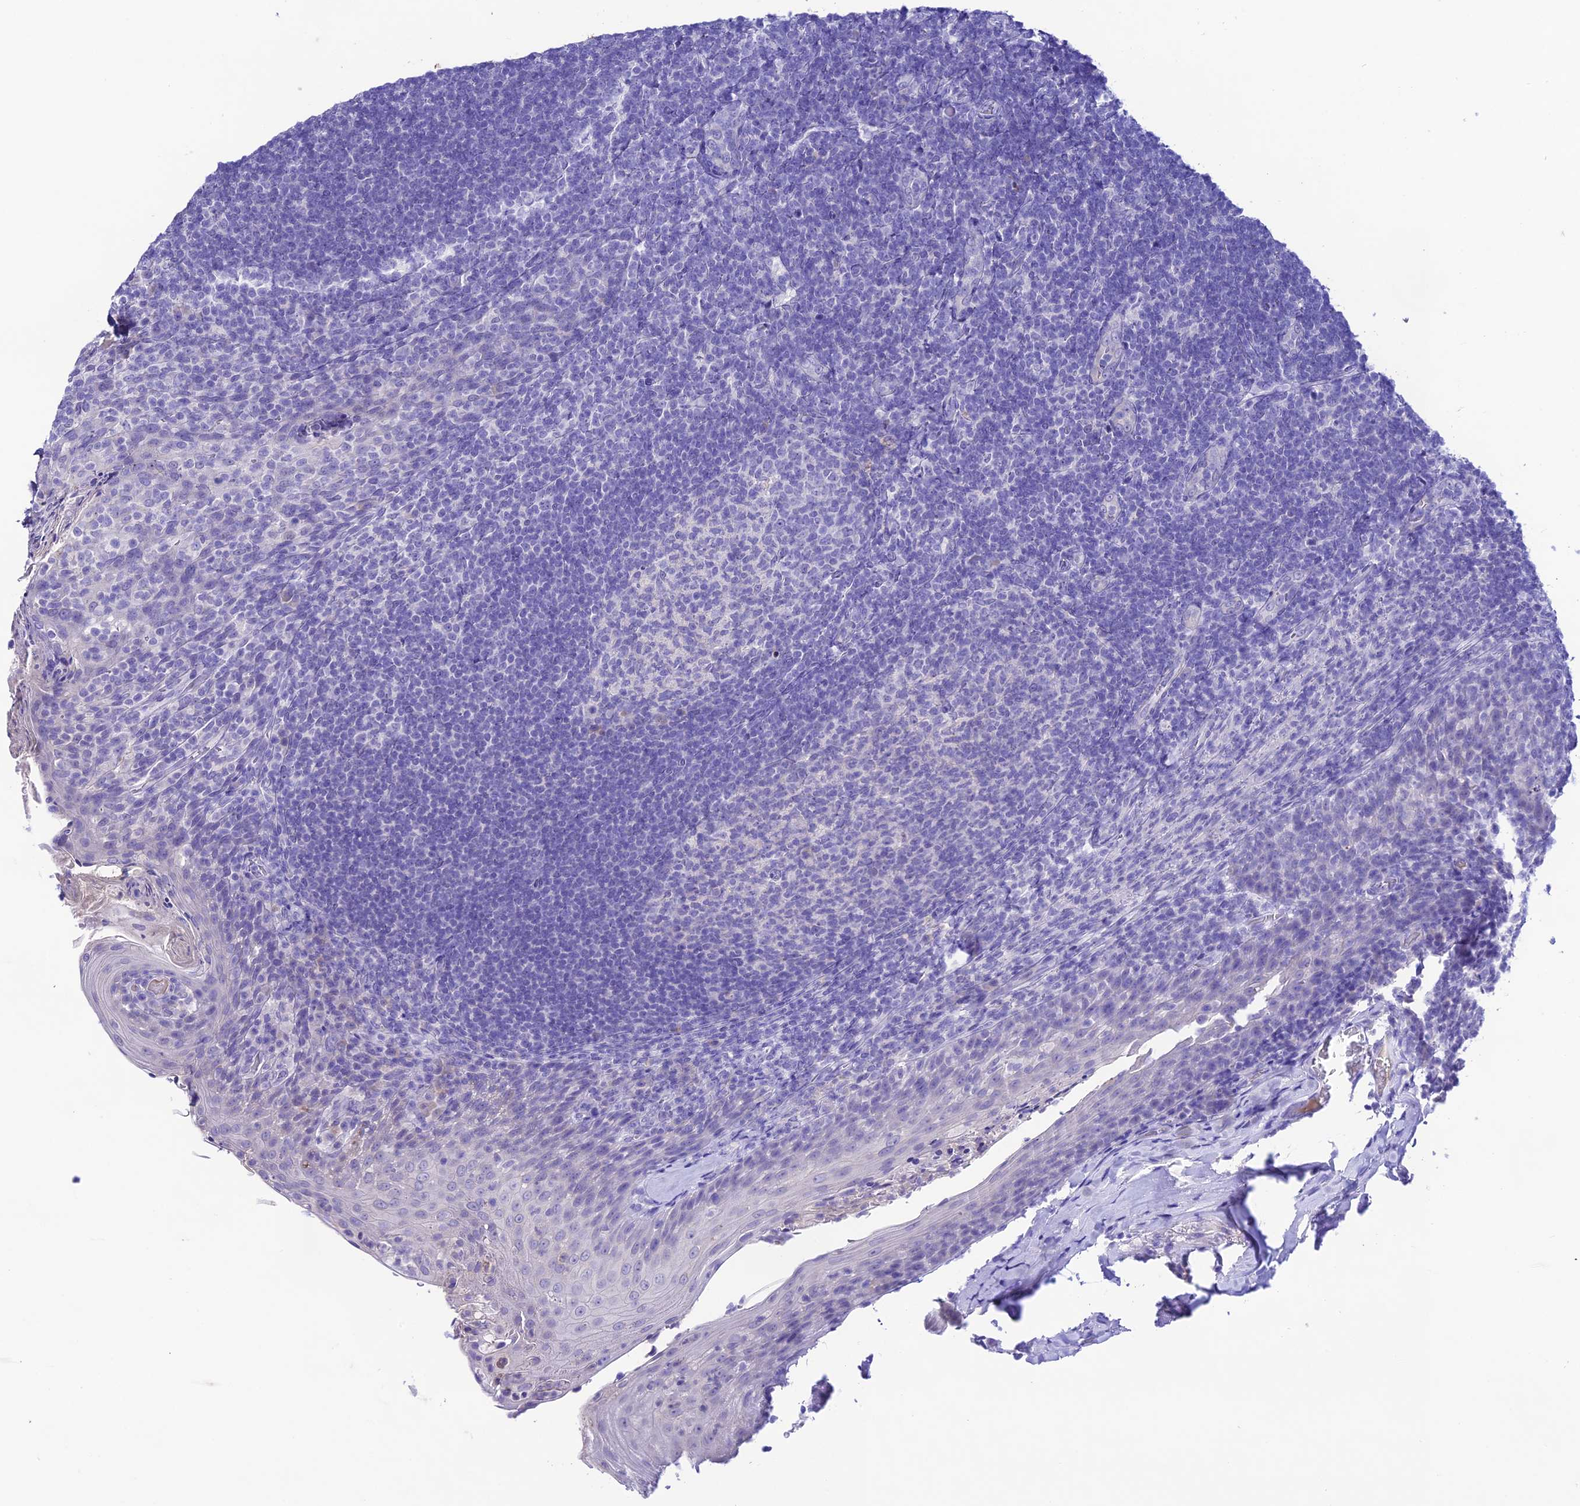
{"staining": {"intensity": "negative", "quantity": "none", "location": "none"}, "tissue": "tonsil", "cell_type": "Germinal center cells", "image_type": "normal", "snomed": [{"axis": "morphology", "description": "Normal tissue, NOS"}, {"axis": "topography", "description": "Tonsil"}], "caption": "Immunohistochemistry of benign tonsil exhibits no positivity in germinal center cells.", "gene": "NLRP6", "patient": {"sex": "female", "age": 10}}